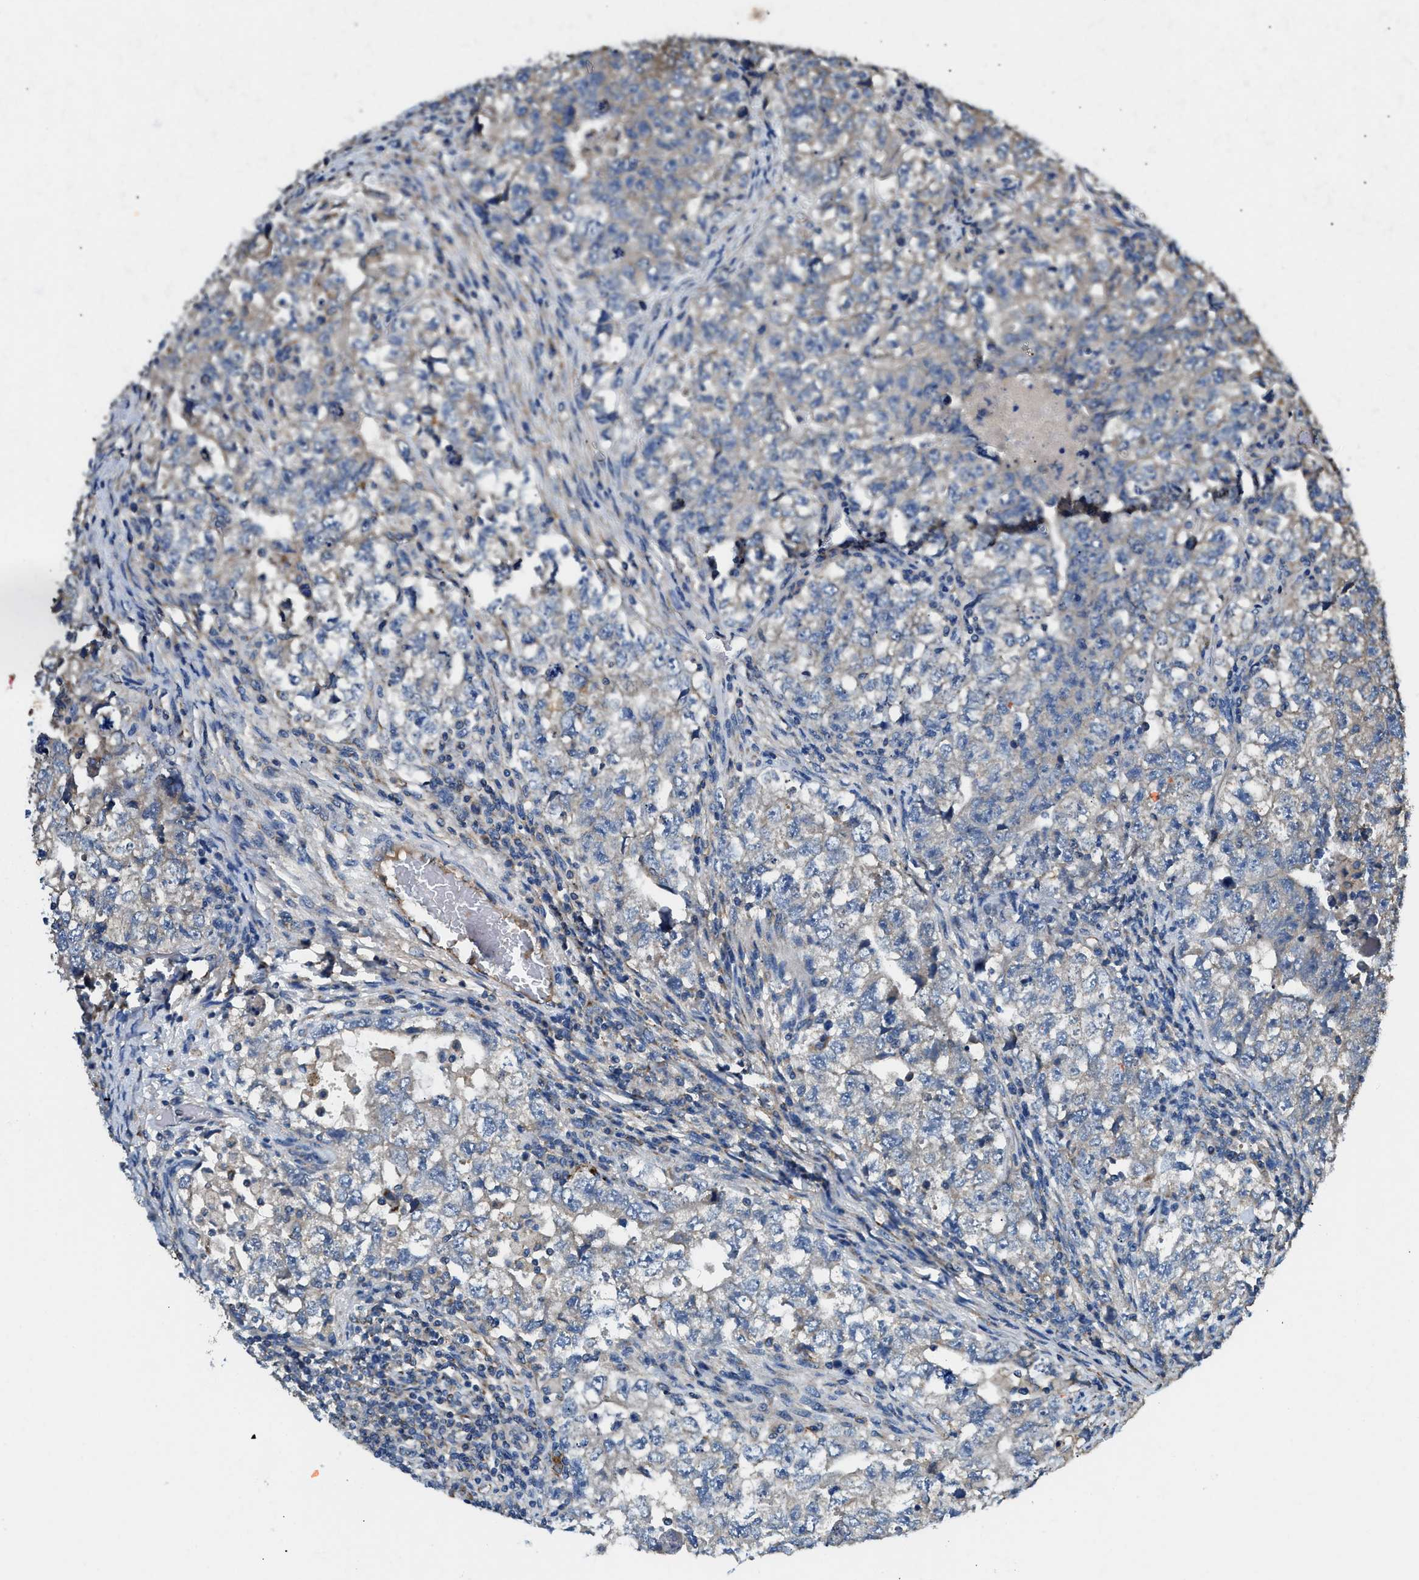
{"staining": {"intensity": "weak", "quantity": "<25%", "location": "cytoplasmic/membranous"}, "tissue": "testis cancer", "cell_type": "Tumor cells", "image_type": "cancer", "snomed": [{"axis": "morphology", "description": "Carcinoma, Embryonal, NOS"}, {"axis": "topography", "description": "Testis"}], "caption": "There is no significant positivity in tumor cells of embryonal carcinoma (testis).", "gene": "CDK15", "patient": {"sex": "male", "age": 36}}